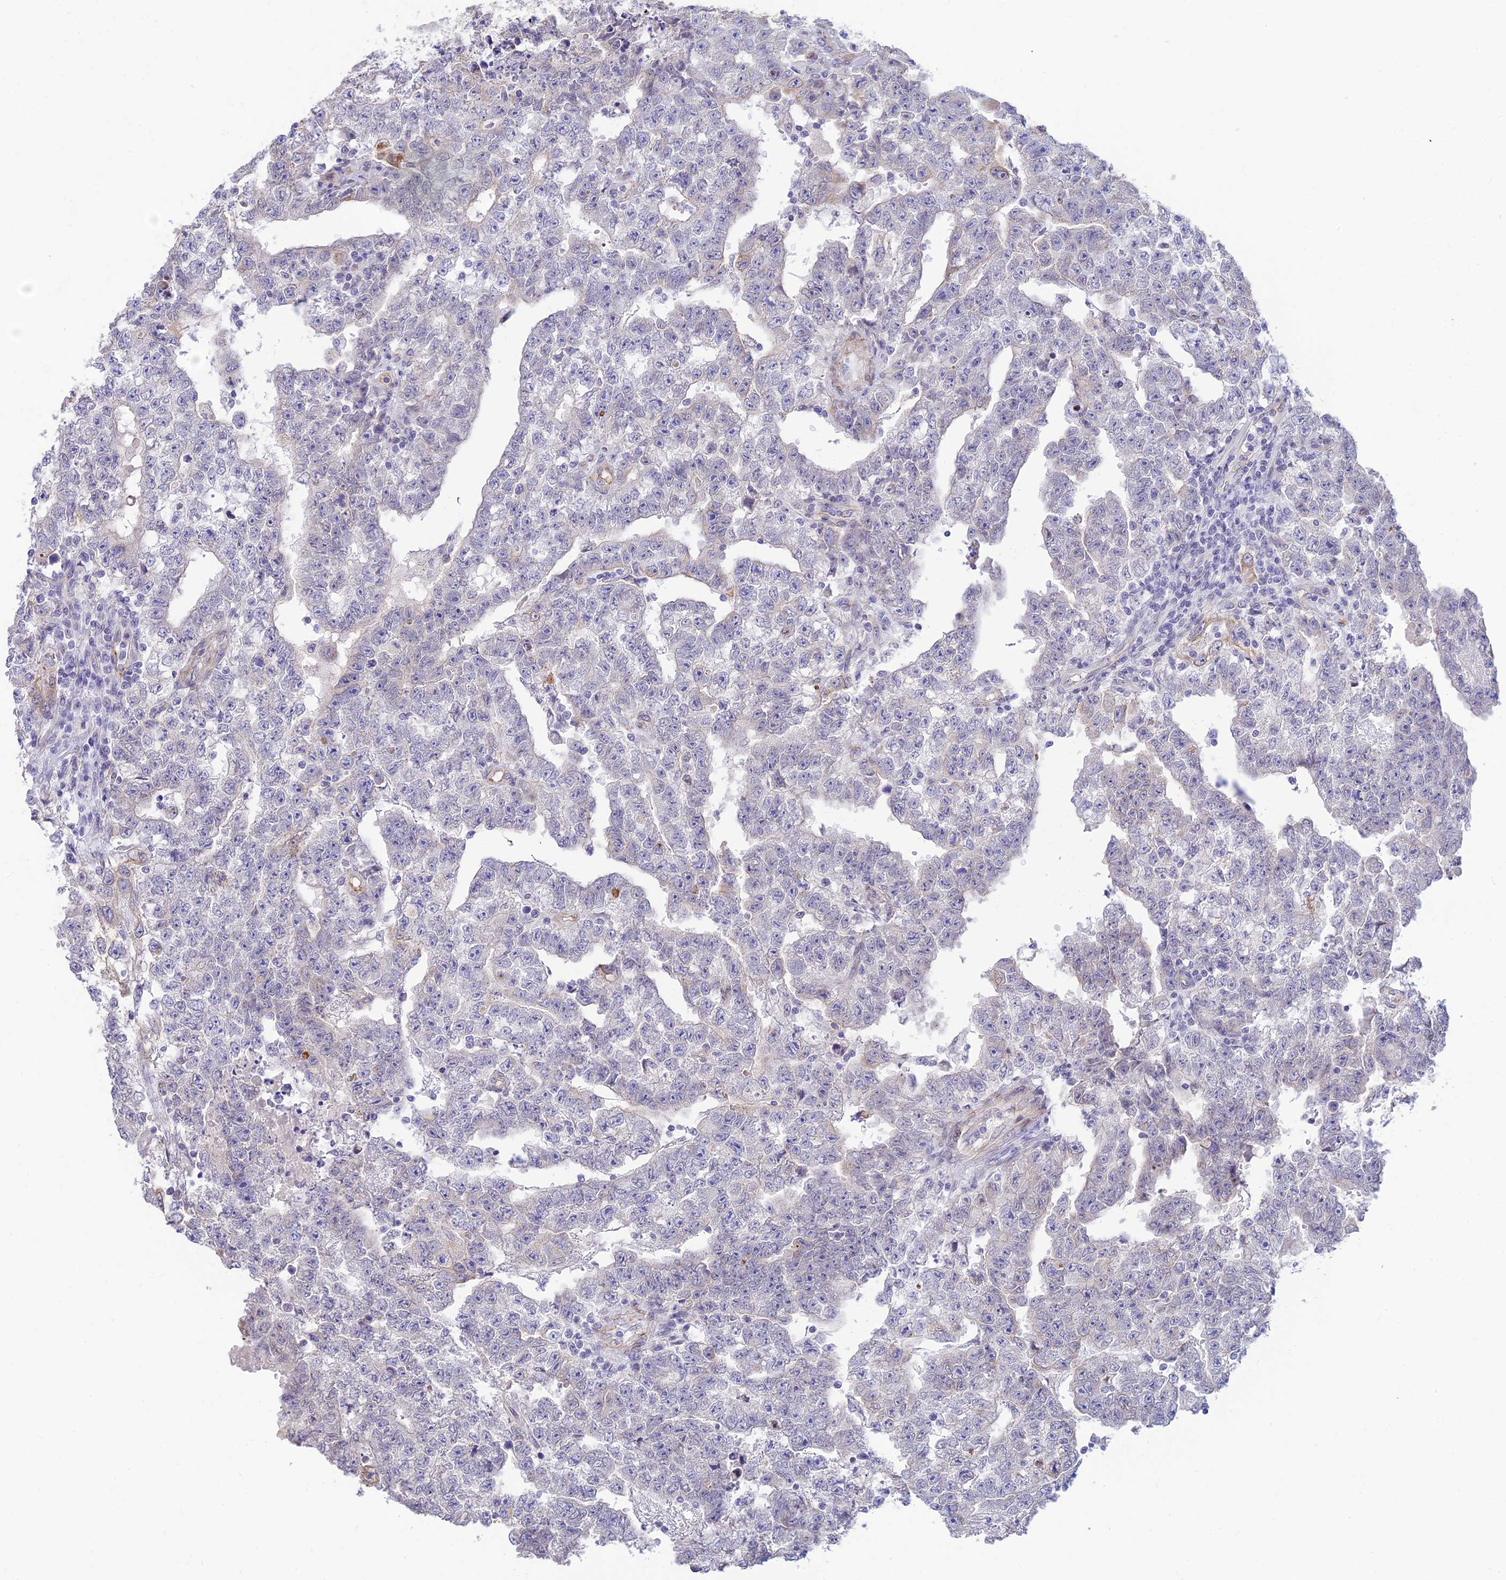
{"staining": {"intensity": "negative", "quantity": "none", "location": "none"}, "tissue": "testis cancer", "cell_type": "Tumor cells", "image_type": "cancer", "snomed": [{"axis": "morphology", "description": "Carcinoma, Embryonal, NOS"}, {"axis": "topography", "description": "Testis"}], "caption": "Tumor cells show no significant staining in testis cancer. (DAB (3,3'-diaminobenzidine) immunohistochemistry (IHC) with hematoxylin counter stain).", "gene": "ALDH1L2", "patient": {"sex": "male", "age": 25}}